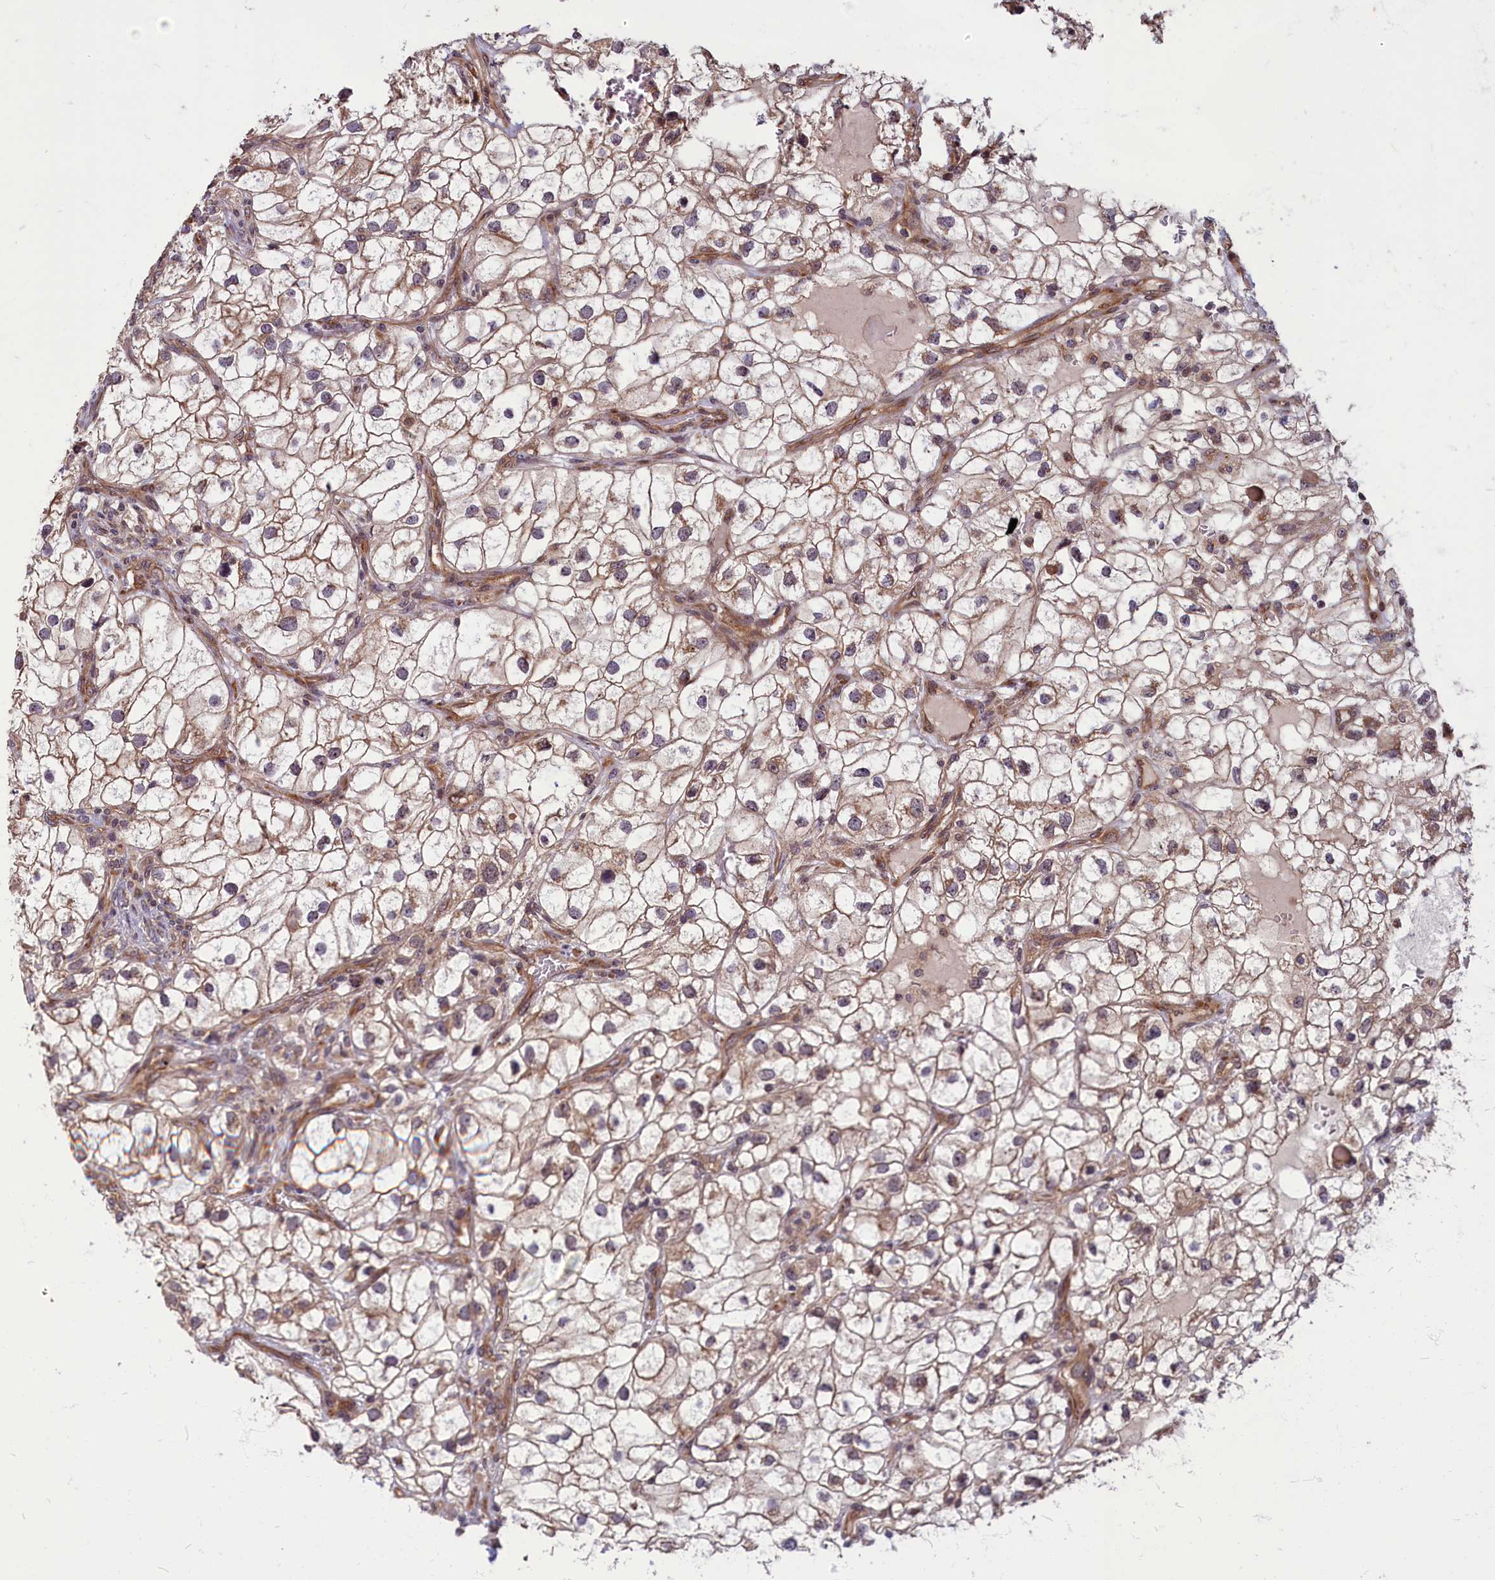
{"staining": {"intensity": "weak", "quantity": "25%-75%", "location": "cytoplasmic/membranous"}, "tissue": "renal cancer", "cell_type": "Tumor cells", "image_type": "cancer", "snomed": [{"axis": "morphology", "description": "Adenocarcinoma, NOS"}, {"axis": "topography", "description": "Kidney"}], "caption": "An IHC image of neoplastic tissue is shown. Protein staining in brown highlights weak cytoplasmic/membranous positivity in renal cancer within tumor cells.", "gene": "MYCBP", "patient": {"sex": "male", "age": 59}}